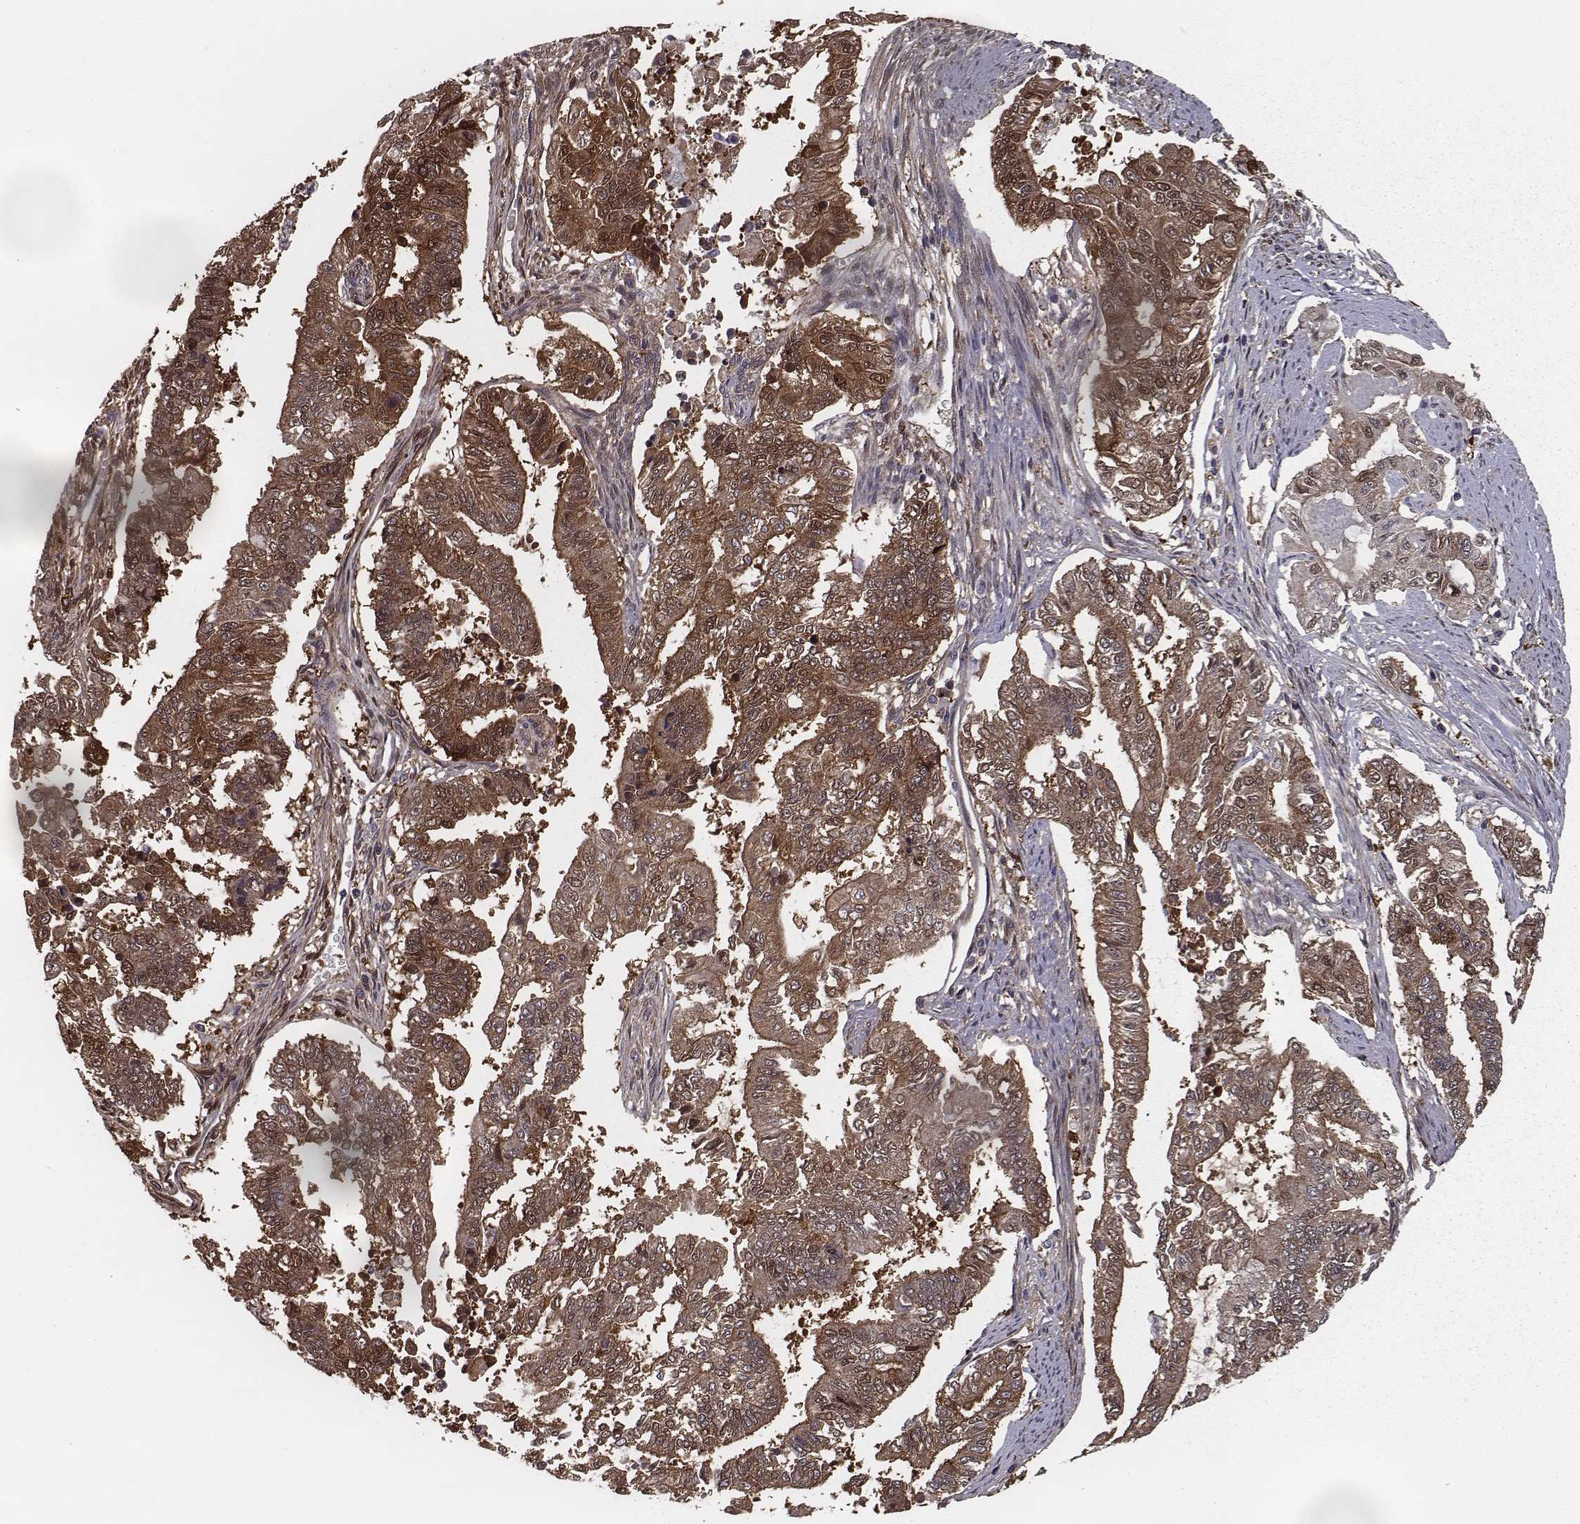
{"staining": {"intensity": "strong", "quantity": ">75%", "location": "cytoplasmic/membranous"}, "tissue": "endometrial cancer", "cell_type": "Tumor cells", "image_type": "cancer", "snomed": [{"axis": "morphology", "description": "Adenocarcinoma, NOS"}, {"axis": "topography", "description": "Uterus"}], "caption": "Endometrial adenocarcinoma was stained to show a protein in brown. There is high levels of strong cytoplasmic/membranous staining in about >75% of tumor cells. (DAB (3,3'-diaminobenzidine) = brown stain, brightfield microscopy at high magnification).", "gene": "ISYNA1", "patient": {"sex": "female", "age": 59}}